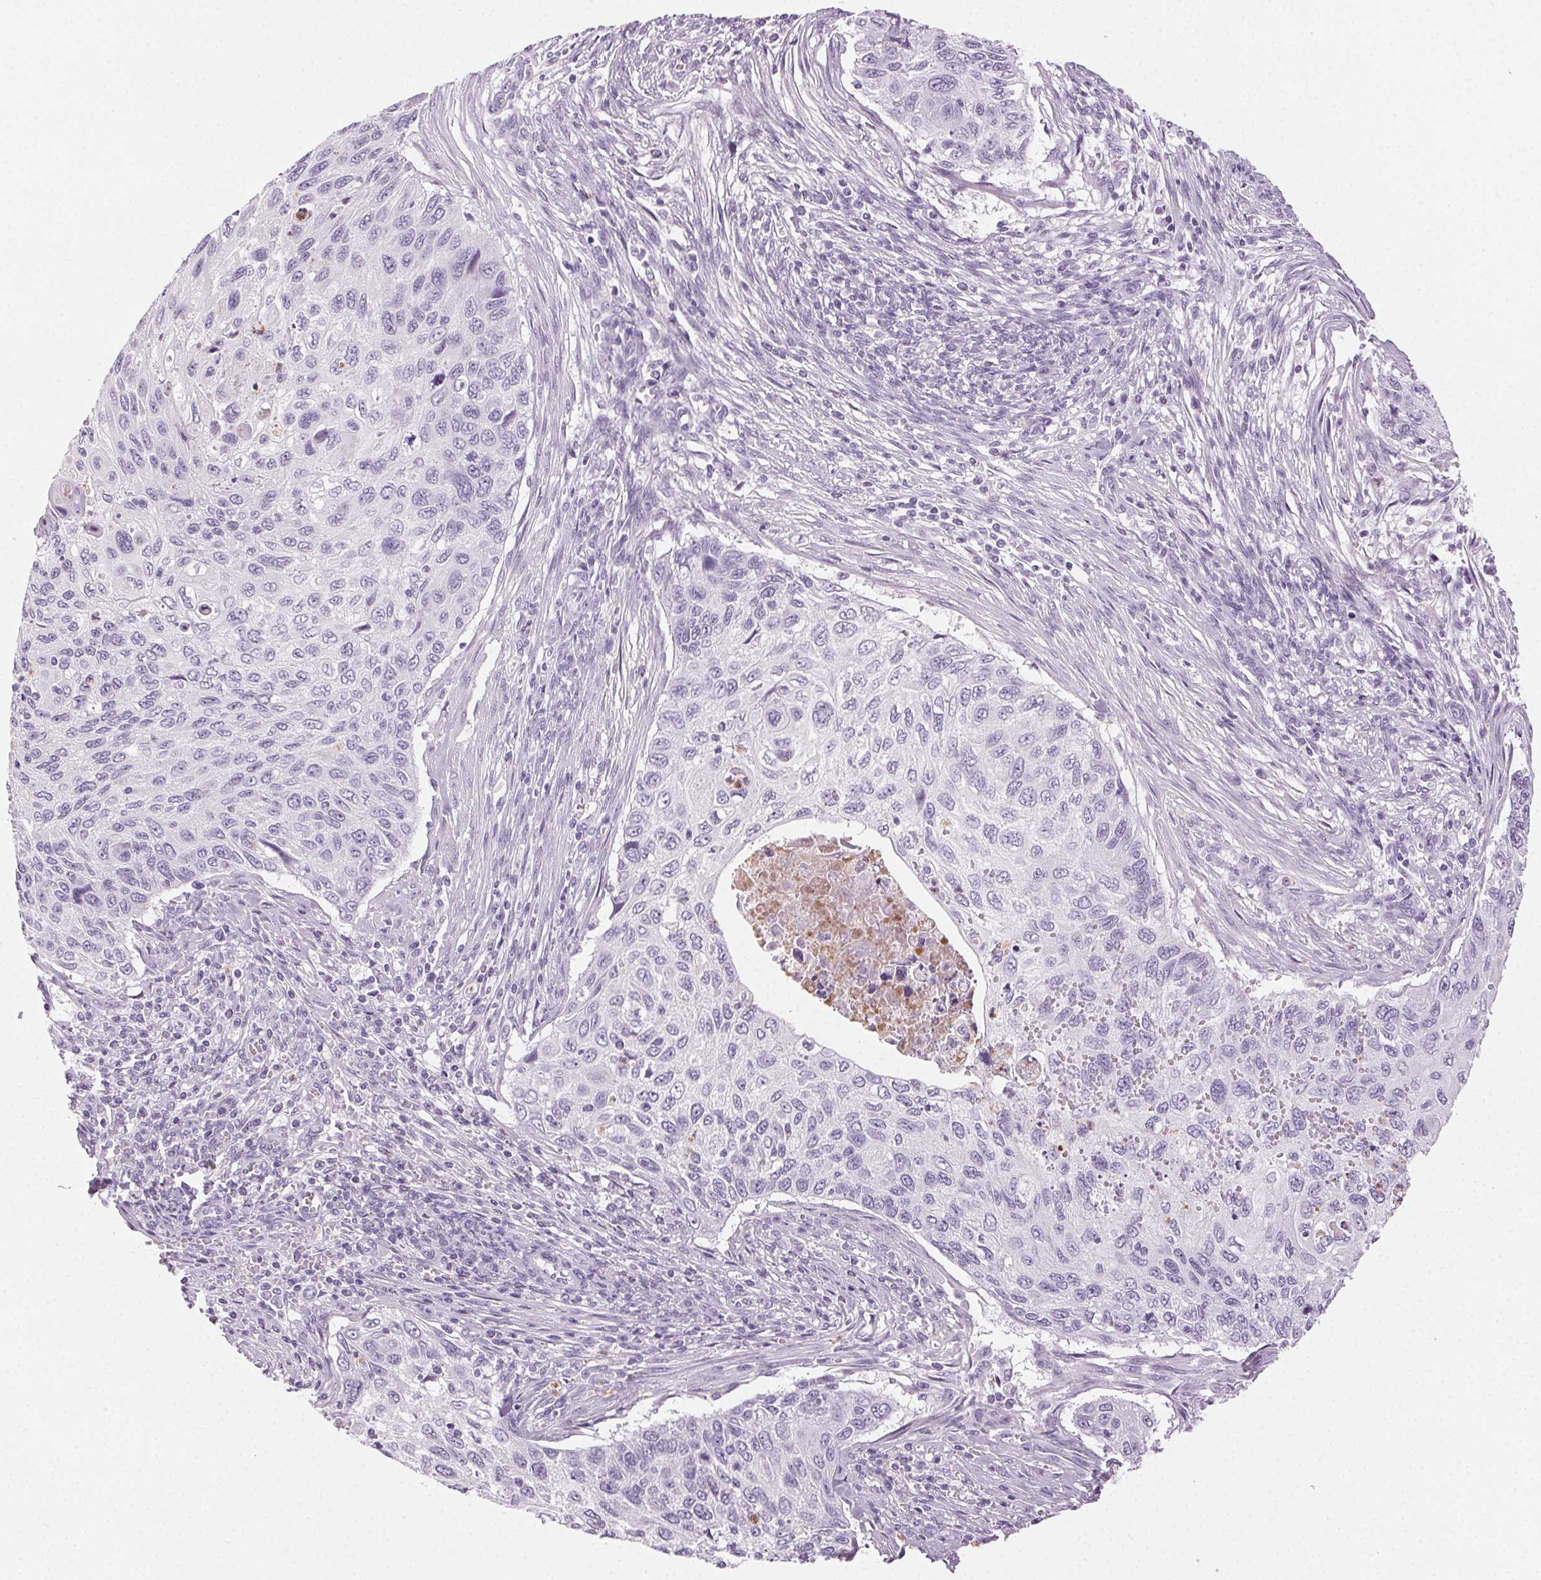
{"staining": {"intensity": "negative", "quantity": "none", "location": "none"}, "tissue": "cervical cancer", "cell_type": "Tumor cells", "image_type": "cancer", "snomed": [{"axis": "morphology", "description": "Squamous cell carcinoma, NOS"}, {"axis": "topography", "description": "Cervix"}], "caption": "Photomicrograph shows no significant protein expression in tumor cells of cervical cancer (squamous cell carcinoma).", "gene": "MPO", "patient": {"sex": "female", "age": 70}}